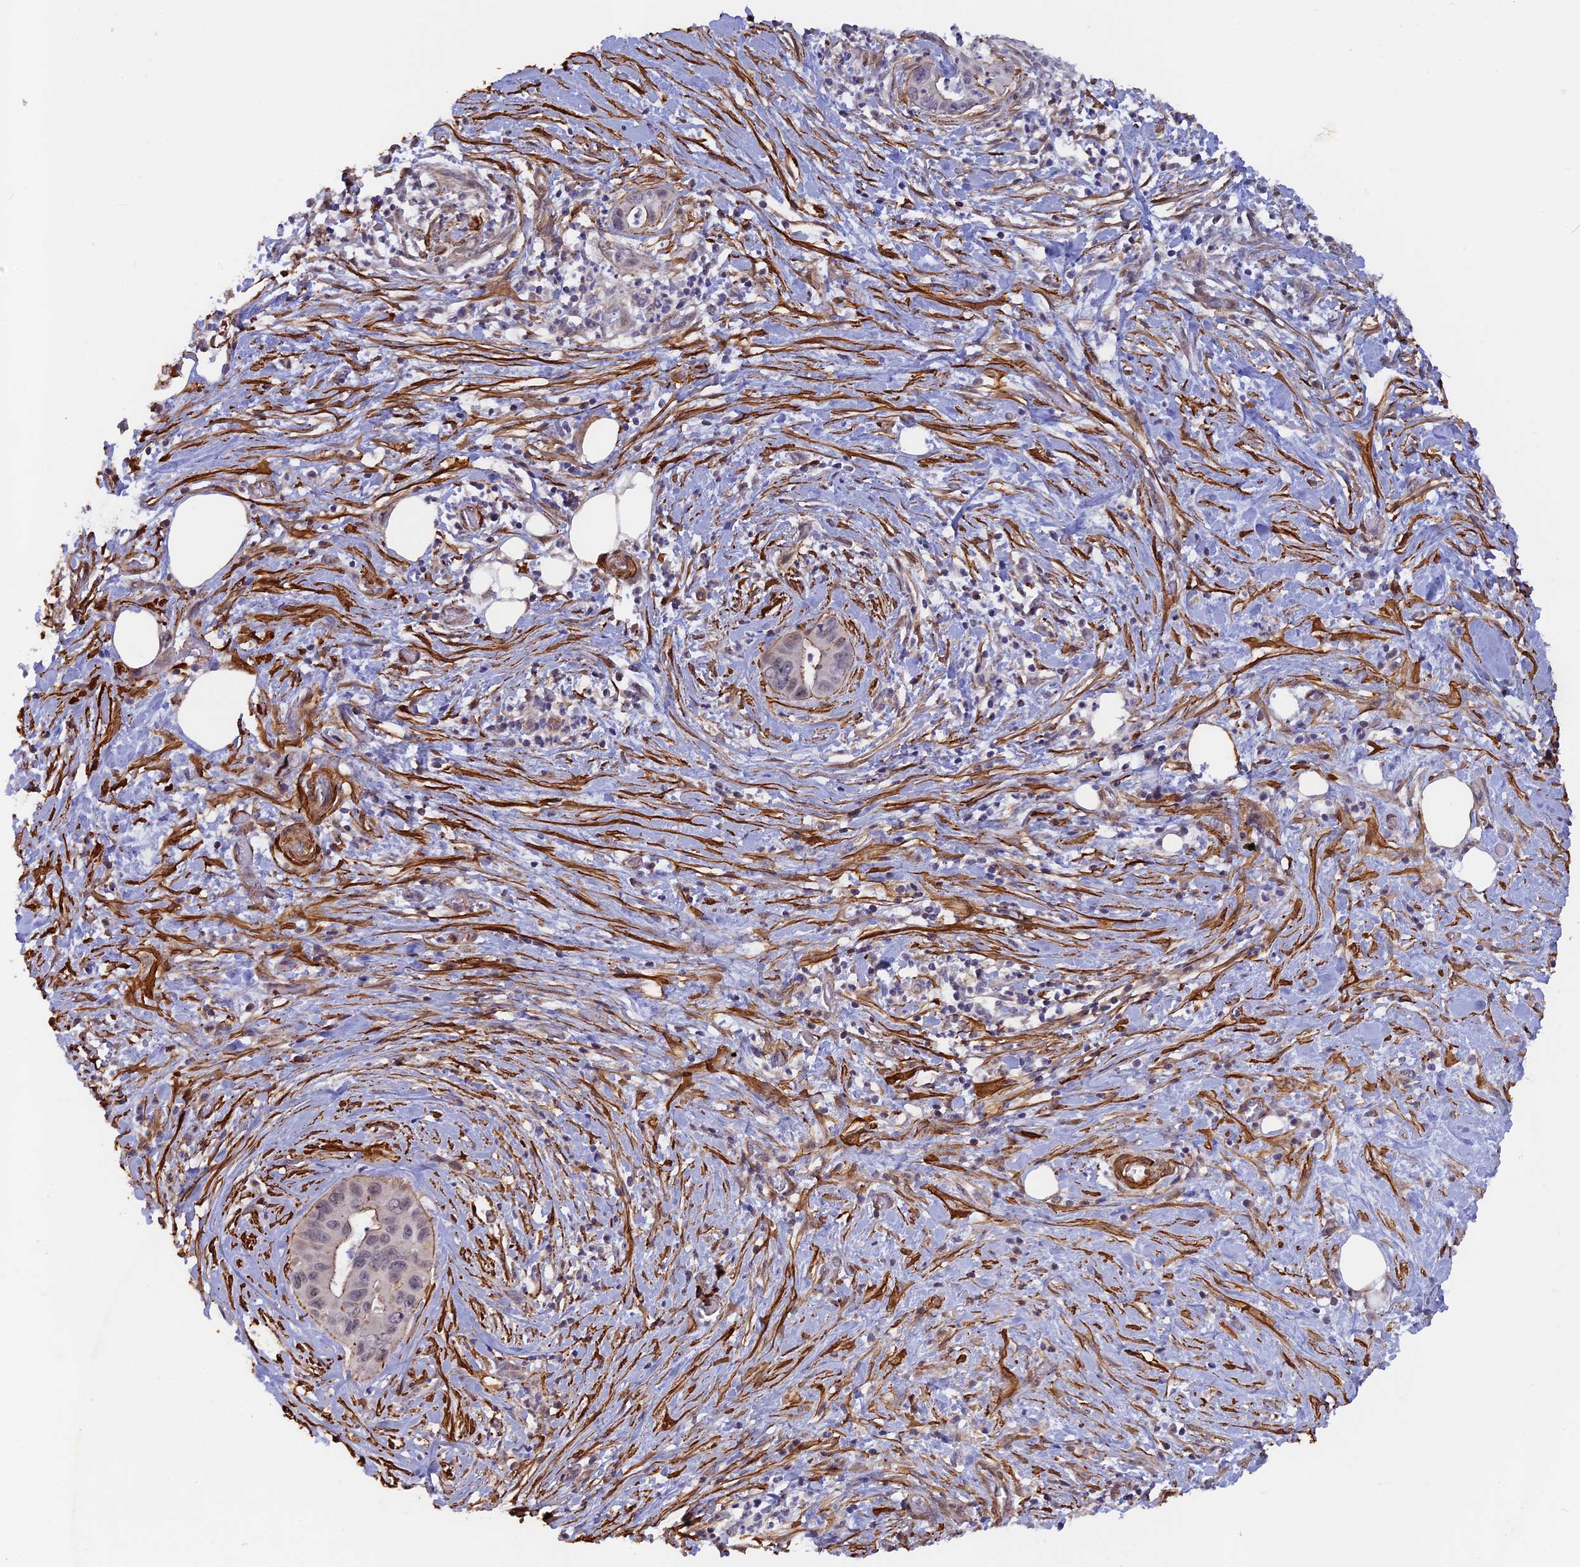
{"staining": {"intensity": "negative", "quantity": "none", "location": "none"}, "tissue": "pancreatic cancer", "cell_type": "Tumor cells", "image_type": "cancer", "snomed": [{"axis": "morphology", "description": "Adenocarcinoma, NOS"}, {"axis": "topography", "description": "Pancreas"}], "caption": "Protein analysis of pancreatic adenocarcinoma exhibits no significant expression in tumor cells.", "gene": "CCDC154", "patient": {"sex": "male", "age": 73}}